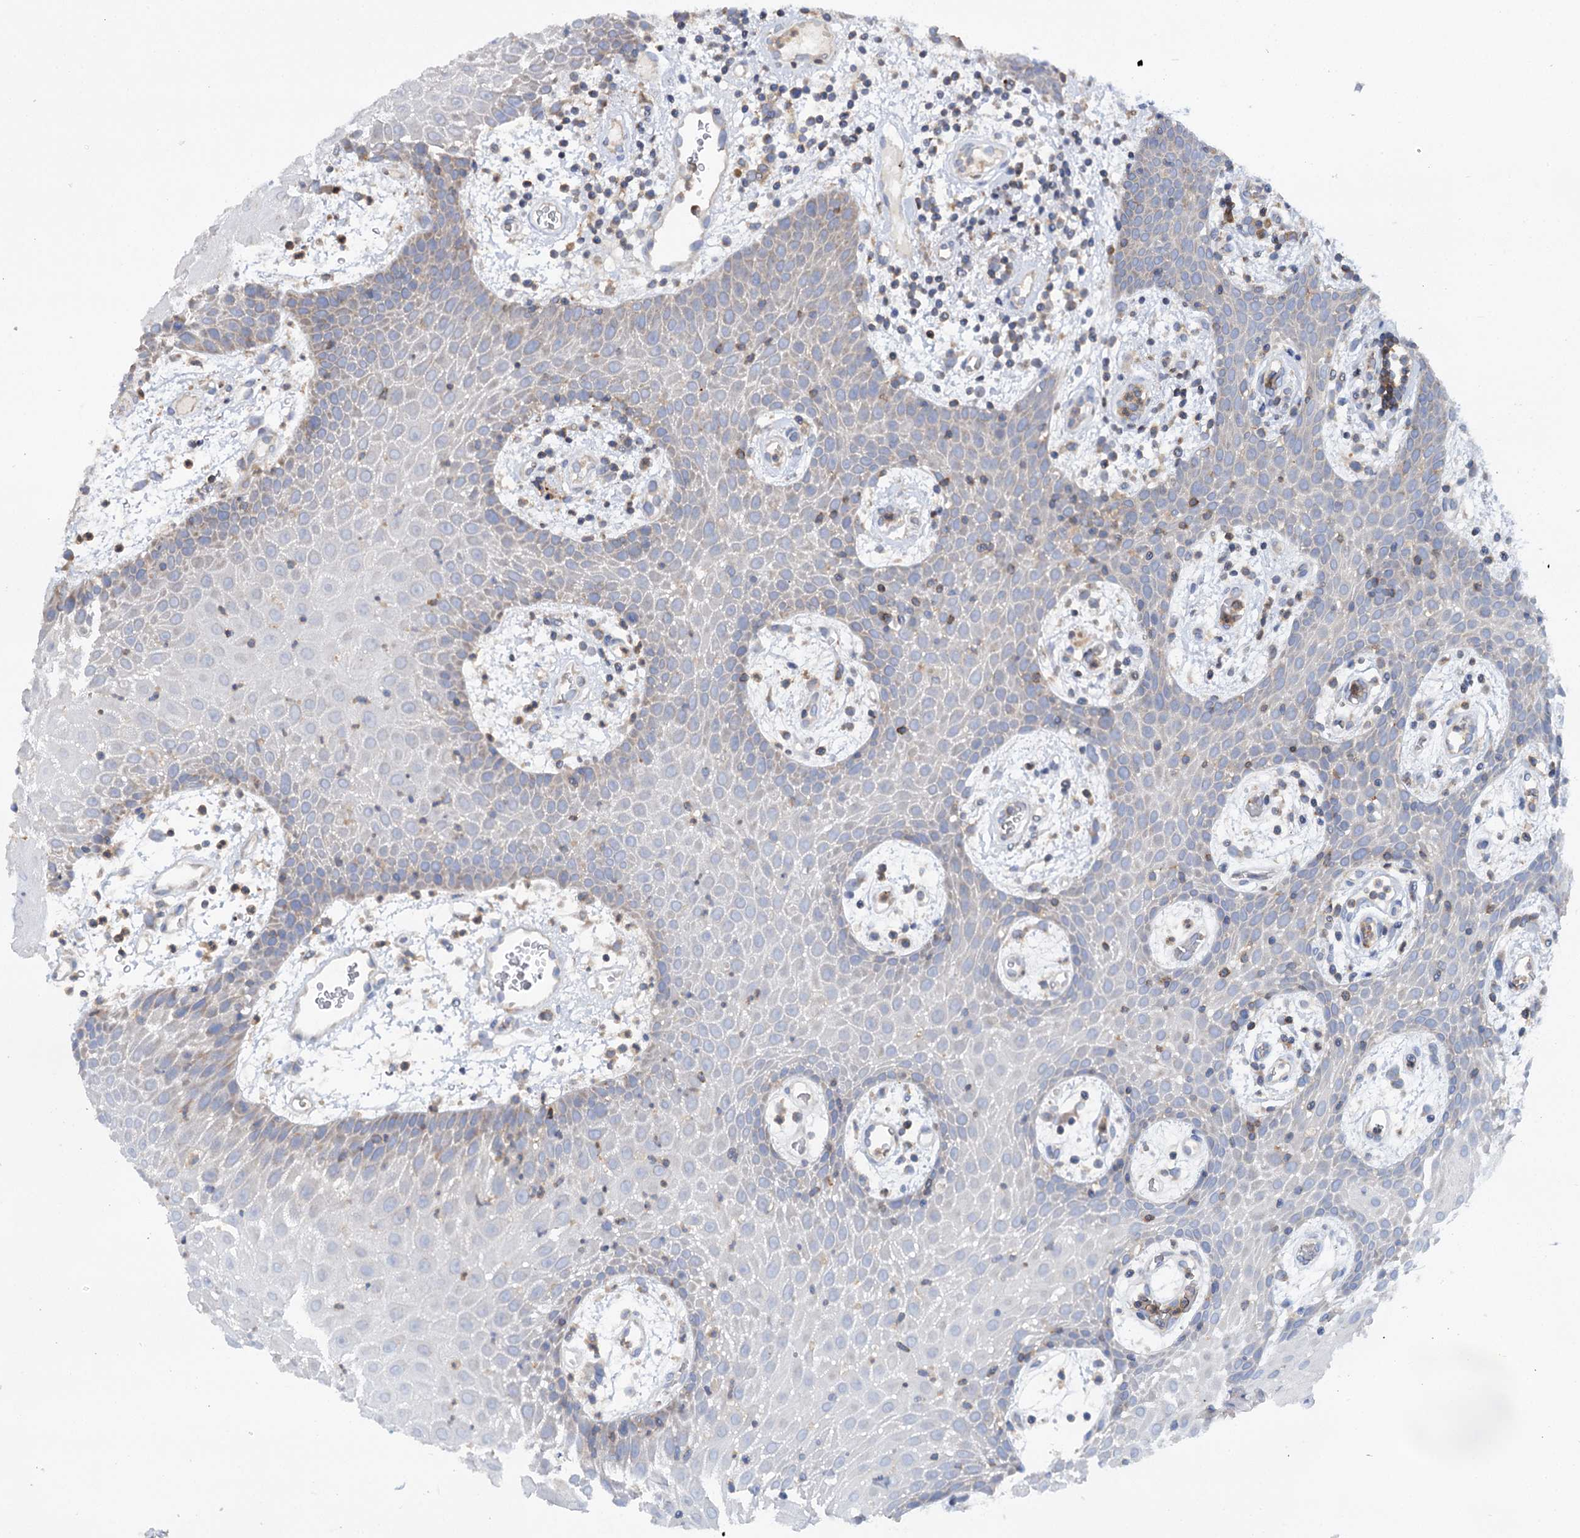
{"staining": {"intensity": "moderate", "quantity": "<25%", "location": "cytoplasmic/membranous"}, "tissue": "oral mucosa", "cell_type": "Squamous epithelial cells", "image_type": "normal", "snomed": [{"axis": "morphology", "description": "Normal tissue, NOS"}, {"axis": "topography", "description": "Skeletal muscle"}, {"axis": "topography", "description": "Oral tissue"}, {"axis": "topography", "description": "Salivary gland"}, {"axis": "topography", "description": "Peripheral nerve tissue"}], "caption": "A brown stain highlights moderate cytoplasmic/membranous staining of a protein in squamous epithelial cells of unremarkable human oral mucosa. The staining was performed using DAB to visualize the protein expression in brown, while the nuclei were stained in blue with hematoxylin (Magnification: 20x).", "gene": "UBASH3B", "patient": {"sex": "male", "age": 54}}